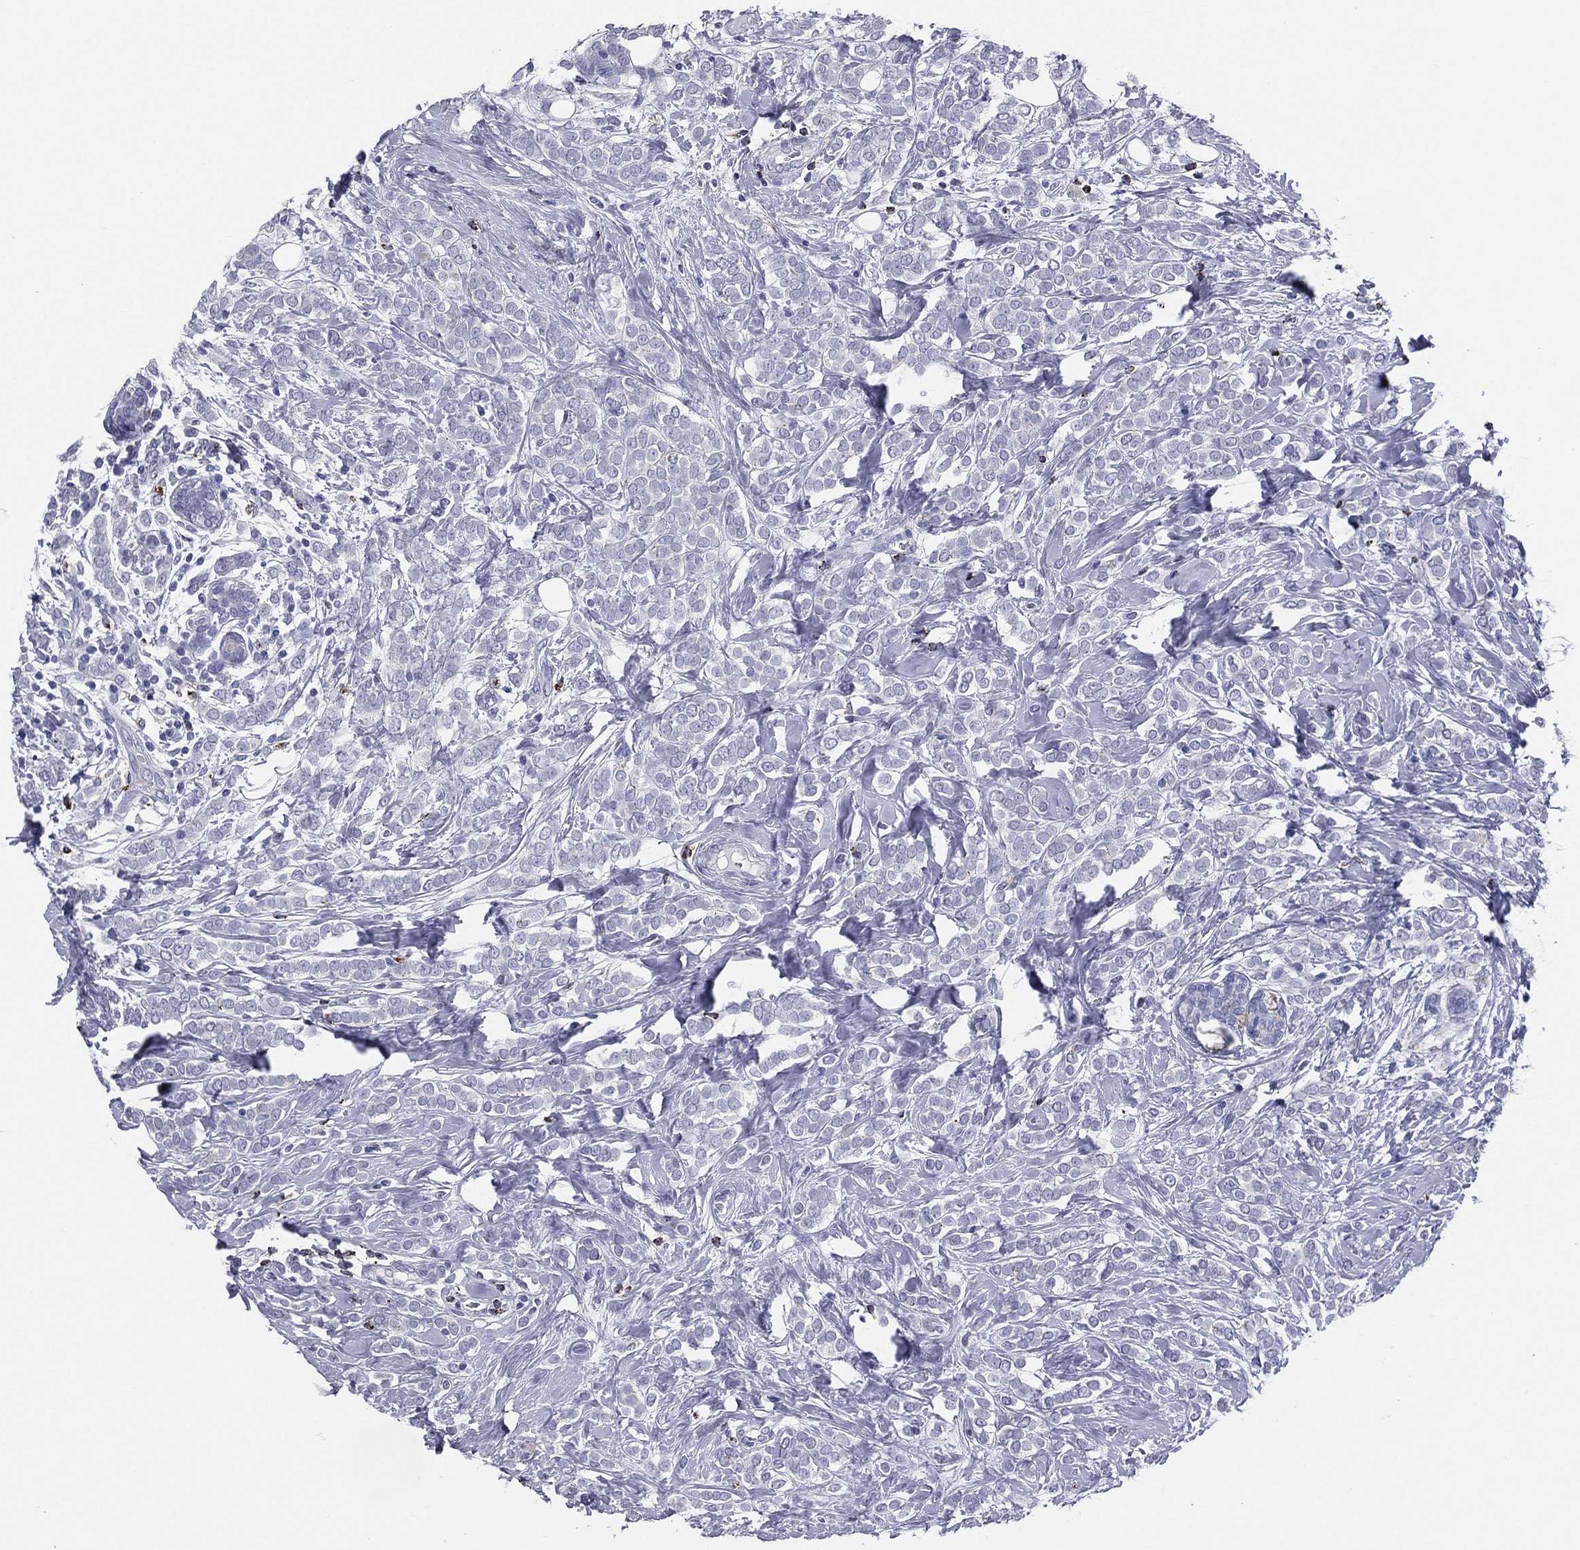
{"staining": {"intensity": "negative", "quantity": "none", "location": "none"}, "tissue": "breast cancer", "cell_type": "Tumor cells", "image_type": "cancer", "snomed": [{"axis": "morphology", "description": "Lobular carcinoma"}, {"axis": "topography", "description": "Breast"}], "caption": "Photomicrograph shows no protein positivity in tumor cells of breast cancer (lobular carcinoma) tissue. (Stains: DAB (3,3'-diaminobenzidine) immunohistochemistry with hematoxylin counter stain, Microscopy: brightfield microscopy at high magnification).", "gene": "HLA-DOA", "patient": {"sex": "female", "age": 49}}